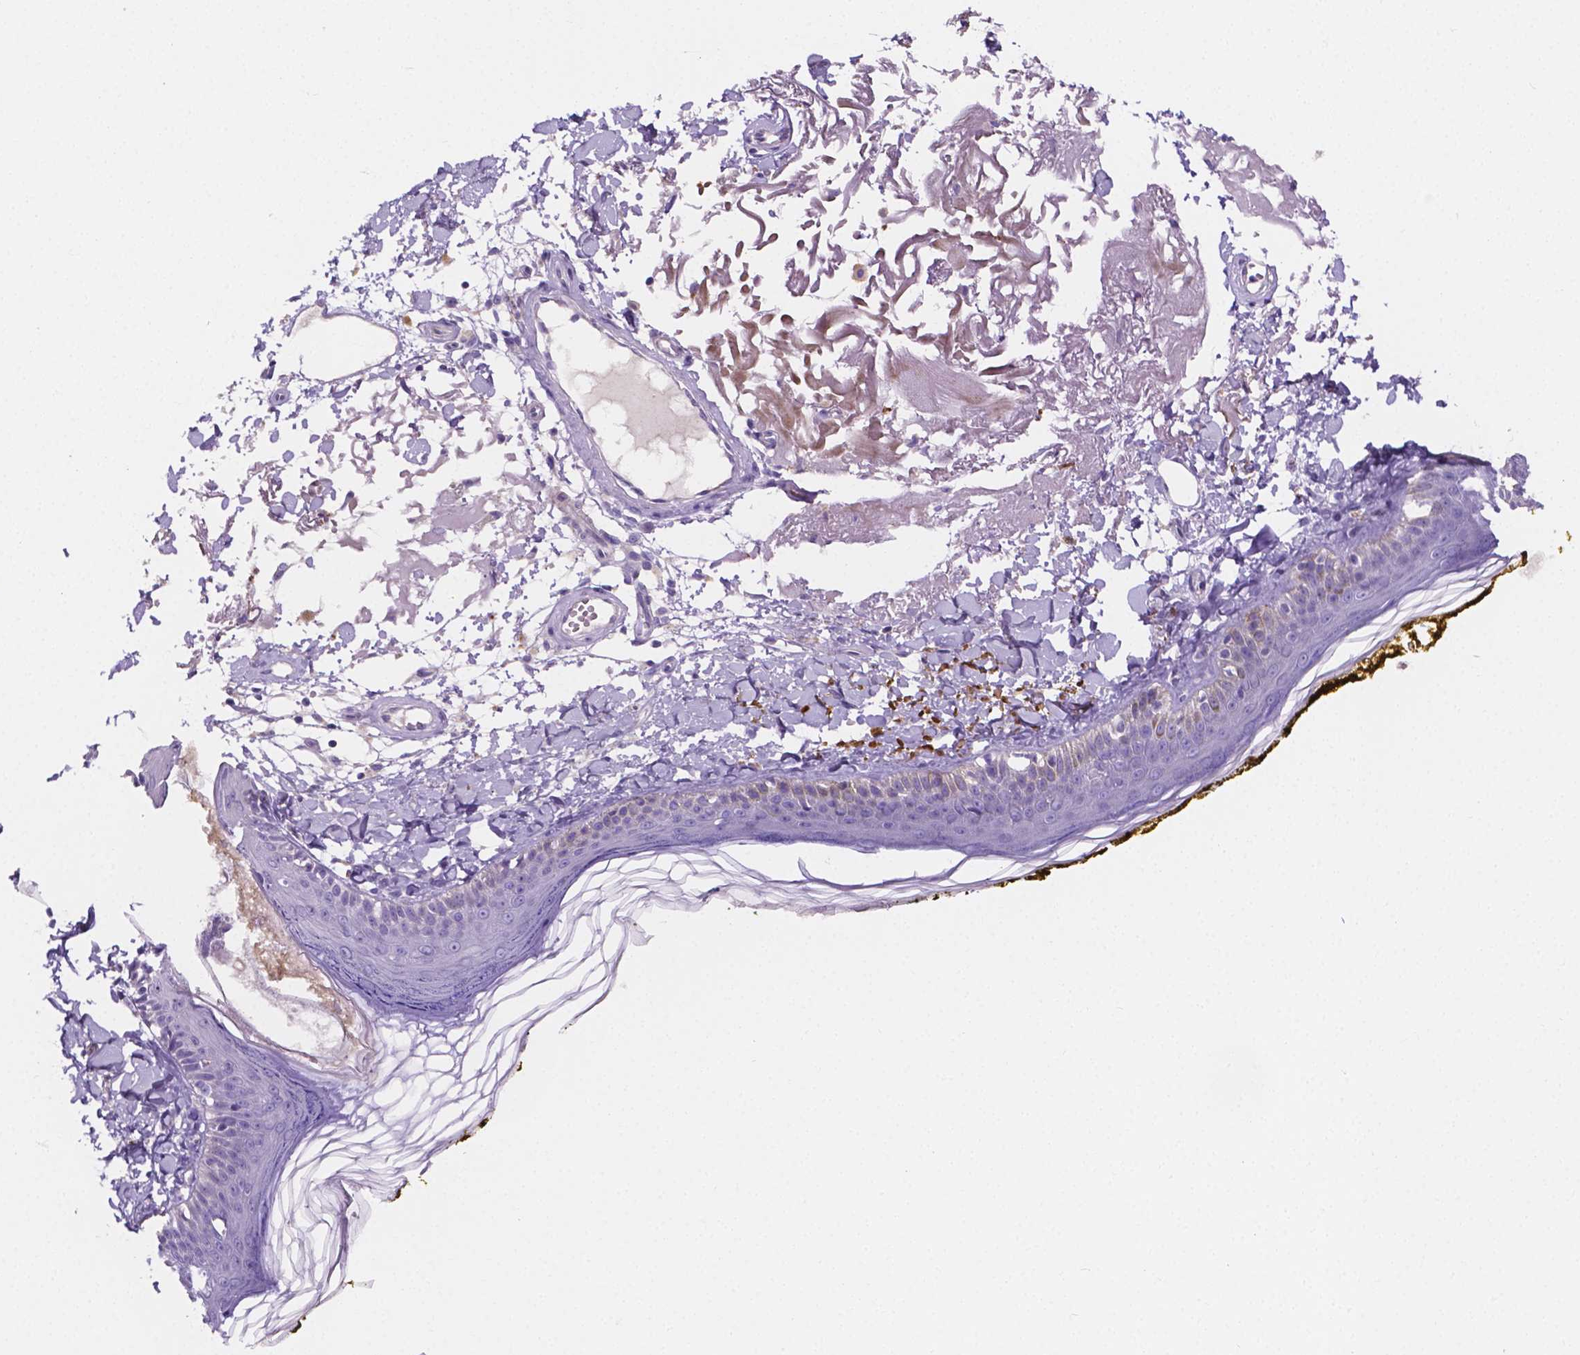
{"staining": {"intensity": "negative", "quantity": "none", "location": "none"}, "tissue": "skin", "cell_type": "Fibroblasts", "image_type": "normal", "snomed": [{"axis": "morphology", "description": "Normal tissue, NOS"}, {"axis": "topography", "description": "Skin"}], "caption": "DAB immunohistochemical staining of benign skin exhibits no significant staining in fibroblasts.", "gene": "NRGN", "patient": {"sex": "male", "age": 76}}